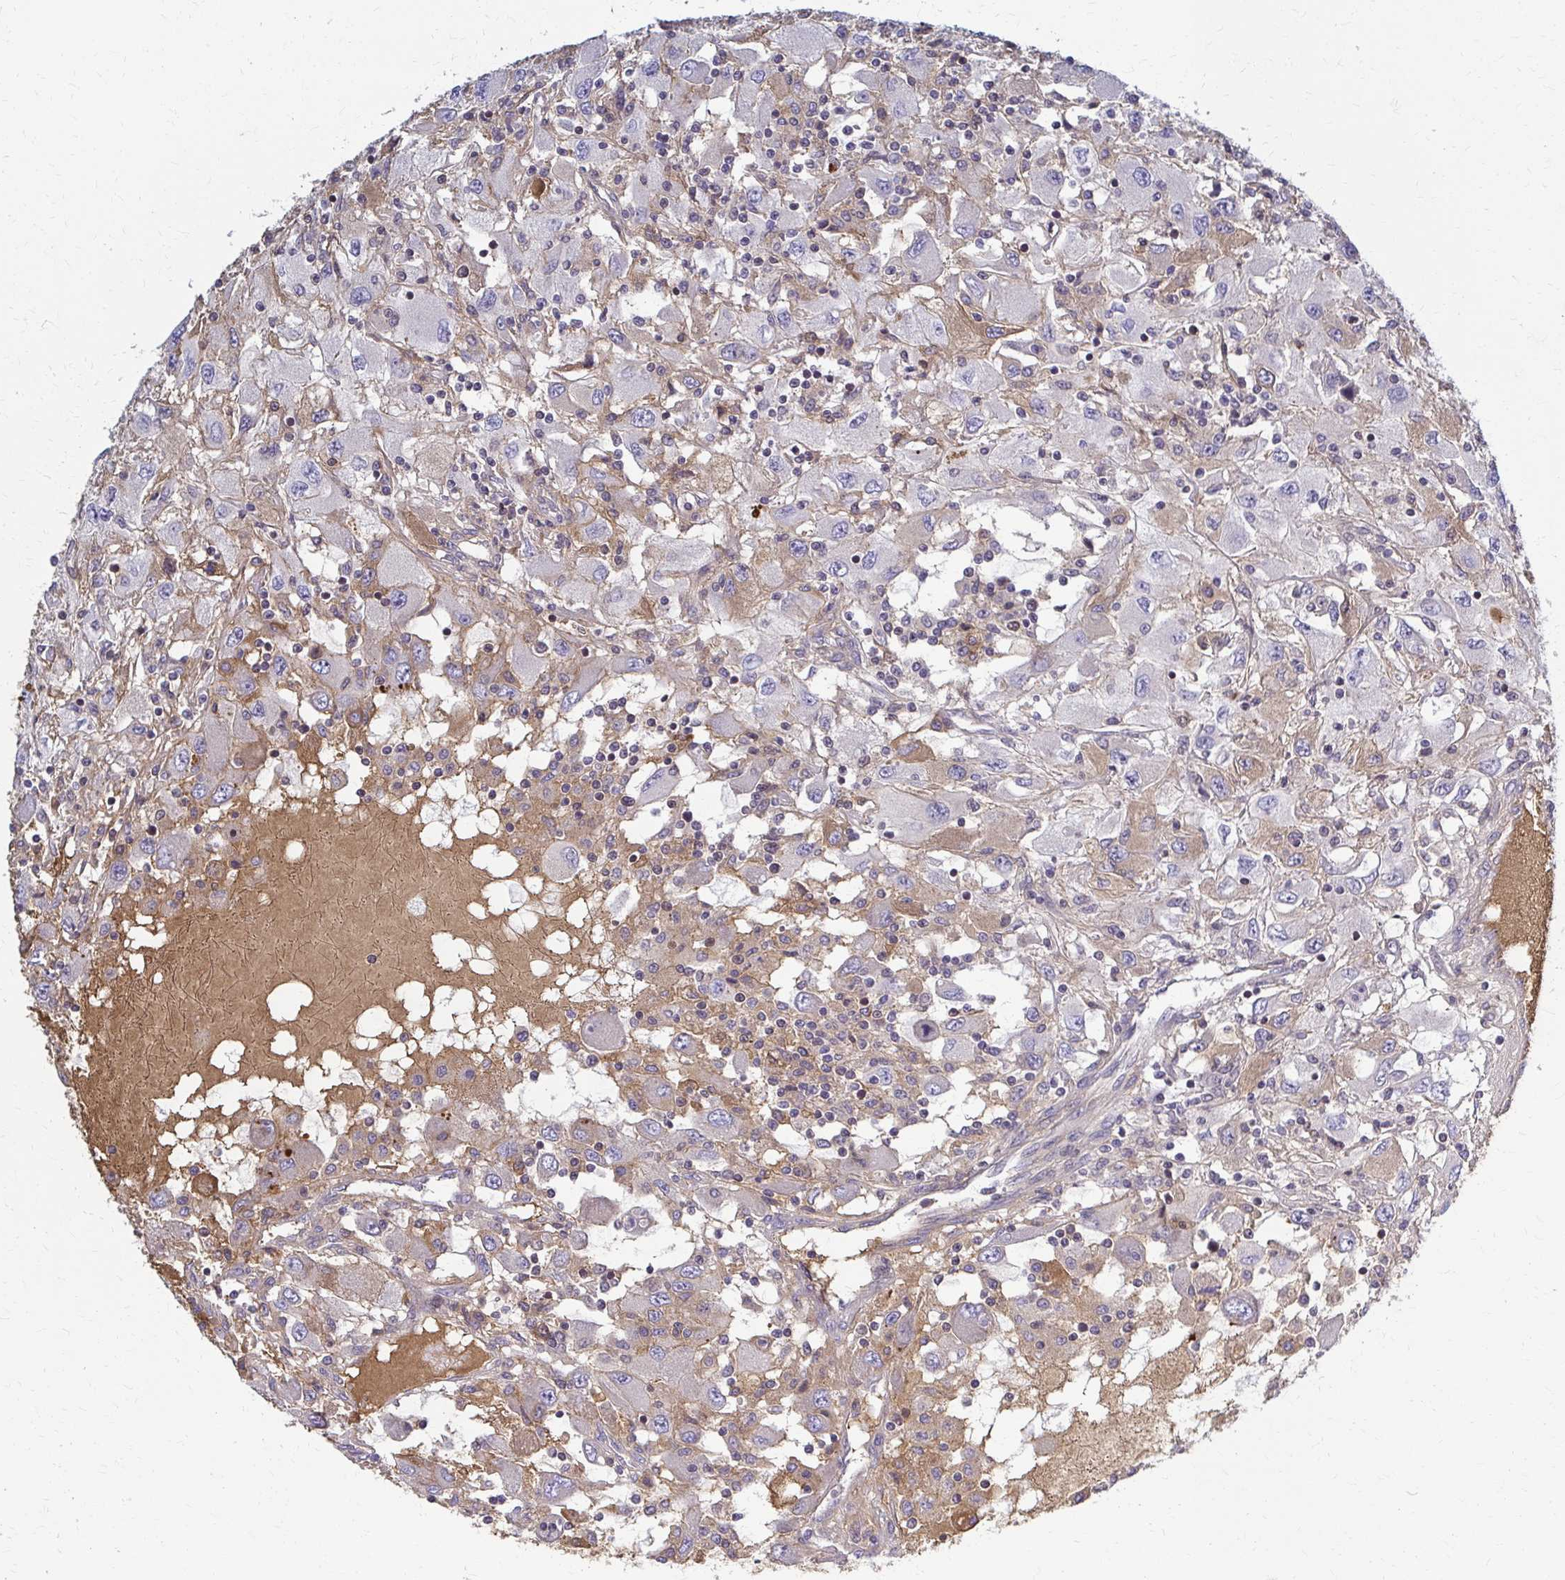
{"staining": {"intensity": "weak", "quantity": "<25%", "location": "cytoplasmic/membranous"}, "tissue": "renal cancer", "cell_type": "Tumor cells", "image_type": "cancer", "snomed": [{"axis": "morphology", "description": "Adenocarcinoma, NOS"}, {"axis": "topography", "description": "Kidney"}], "caption": "Micrograph shows no protein expression in tumor cells of renal cancer tissue. The staining is performed using DAB brown chromogen with nuclei counter-stained in using hematoxylin.", "gene": "MCRIP2", "patient": {"sex": "female", "age": 67}}